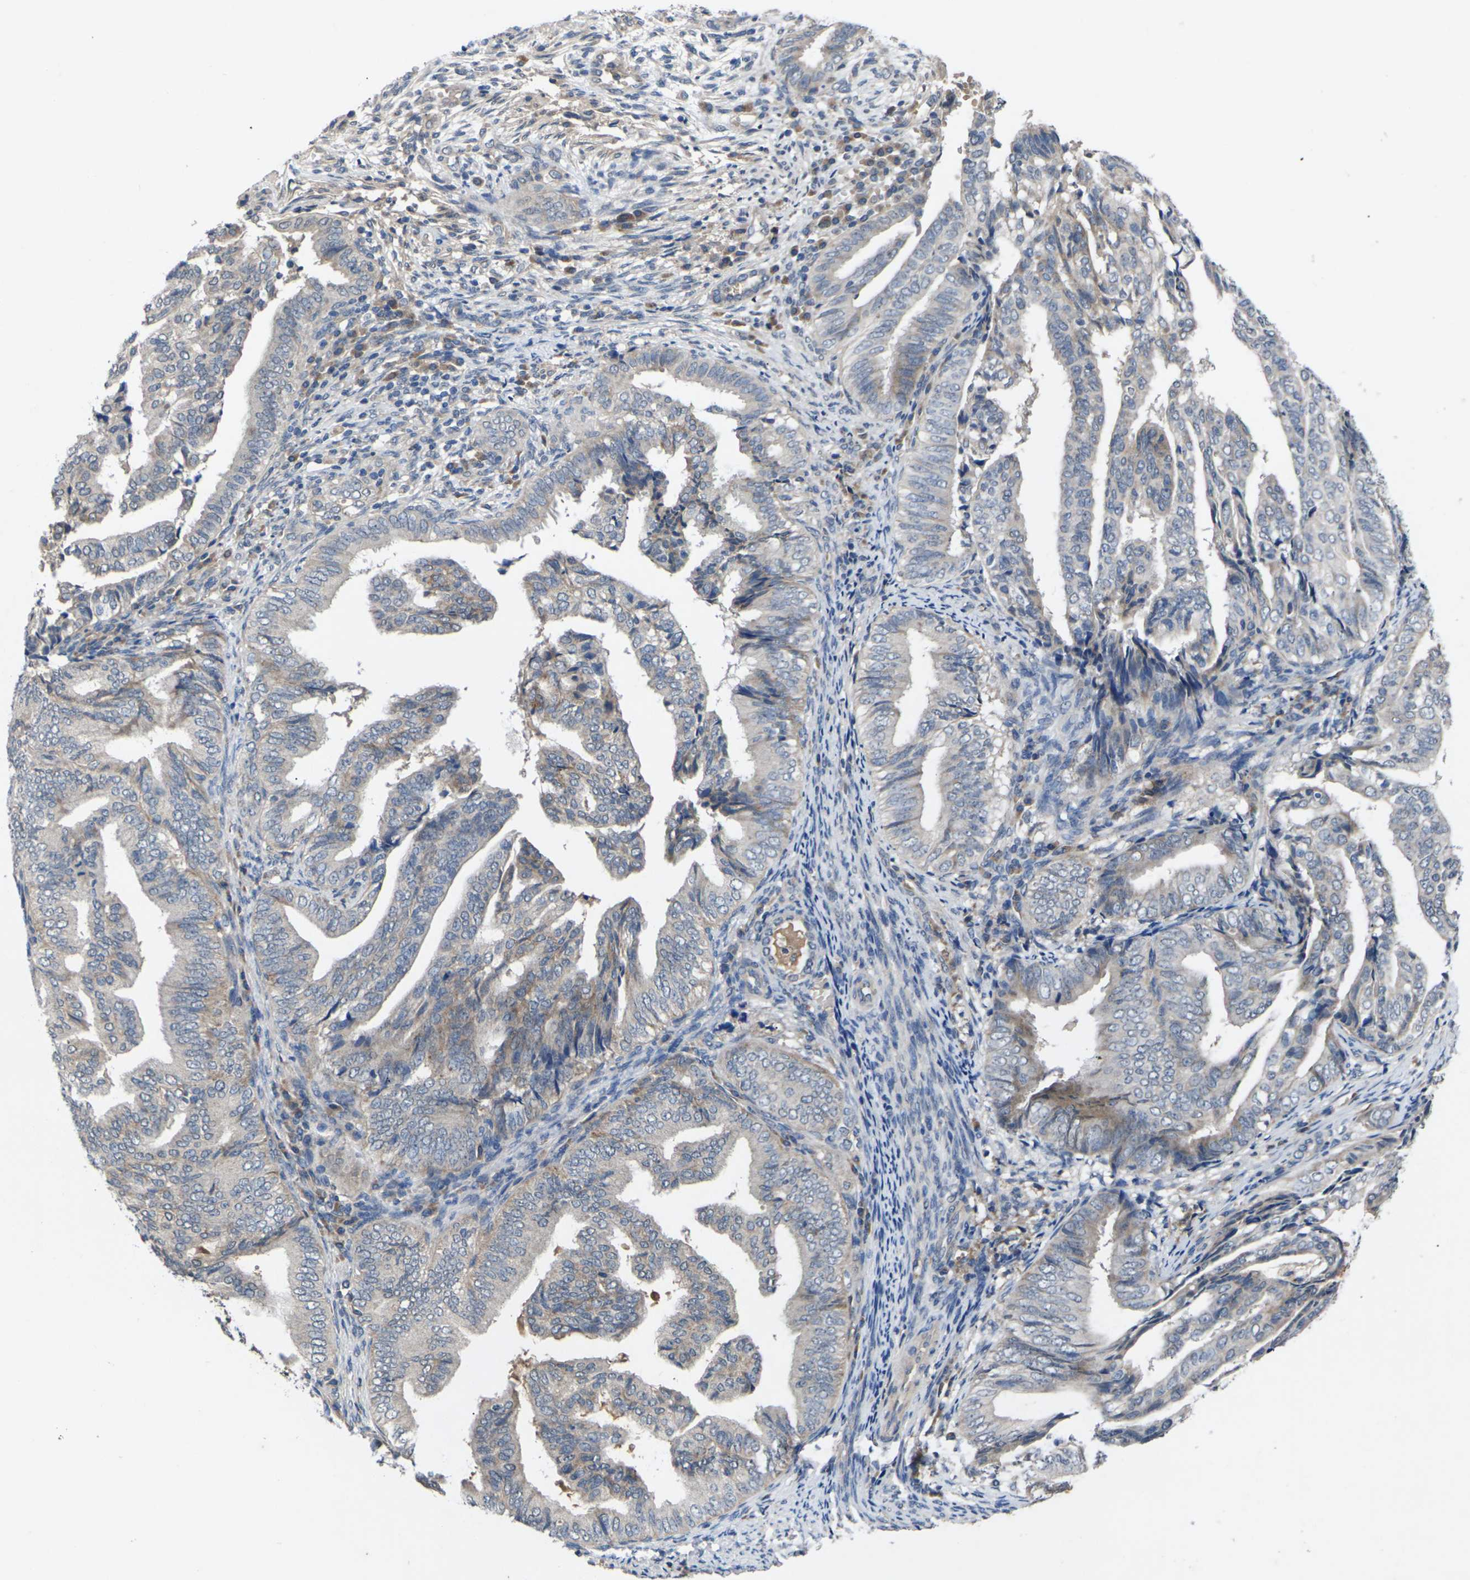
{"staining": {"intensity": "negative", "quantity": "none", "location": "none"}, "tissue": "endometrial cancer", "cell_type": "Tumor cells", "image_type": "cancer", "snomed": [{"axis": "morphology", "description": "Adenocarcinoma, NOS"}, {"axis": "topography", "description": "Endometrium"}], "caption": "Tumor cells are negative for protein expression in human endometrial cancer.", "gene": "SLC2A2", "patient": {"sex": "female", "age": 58}}